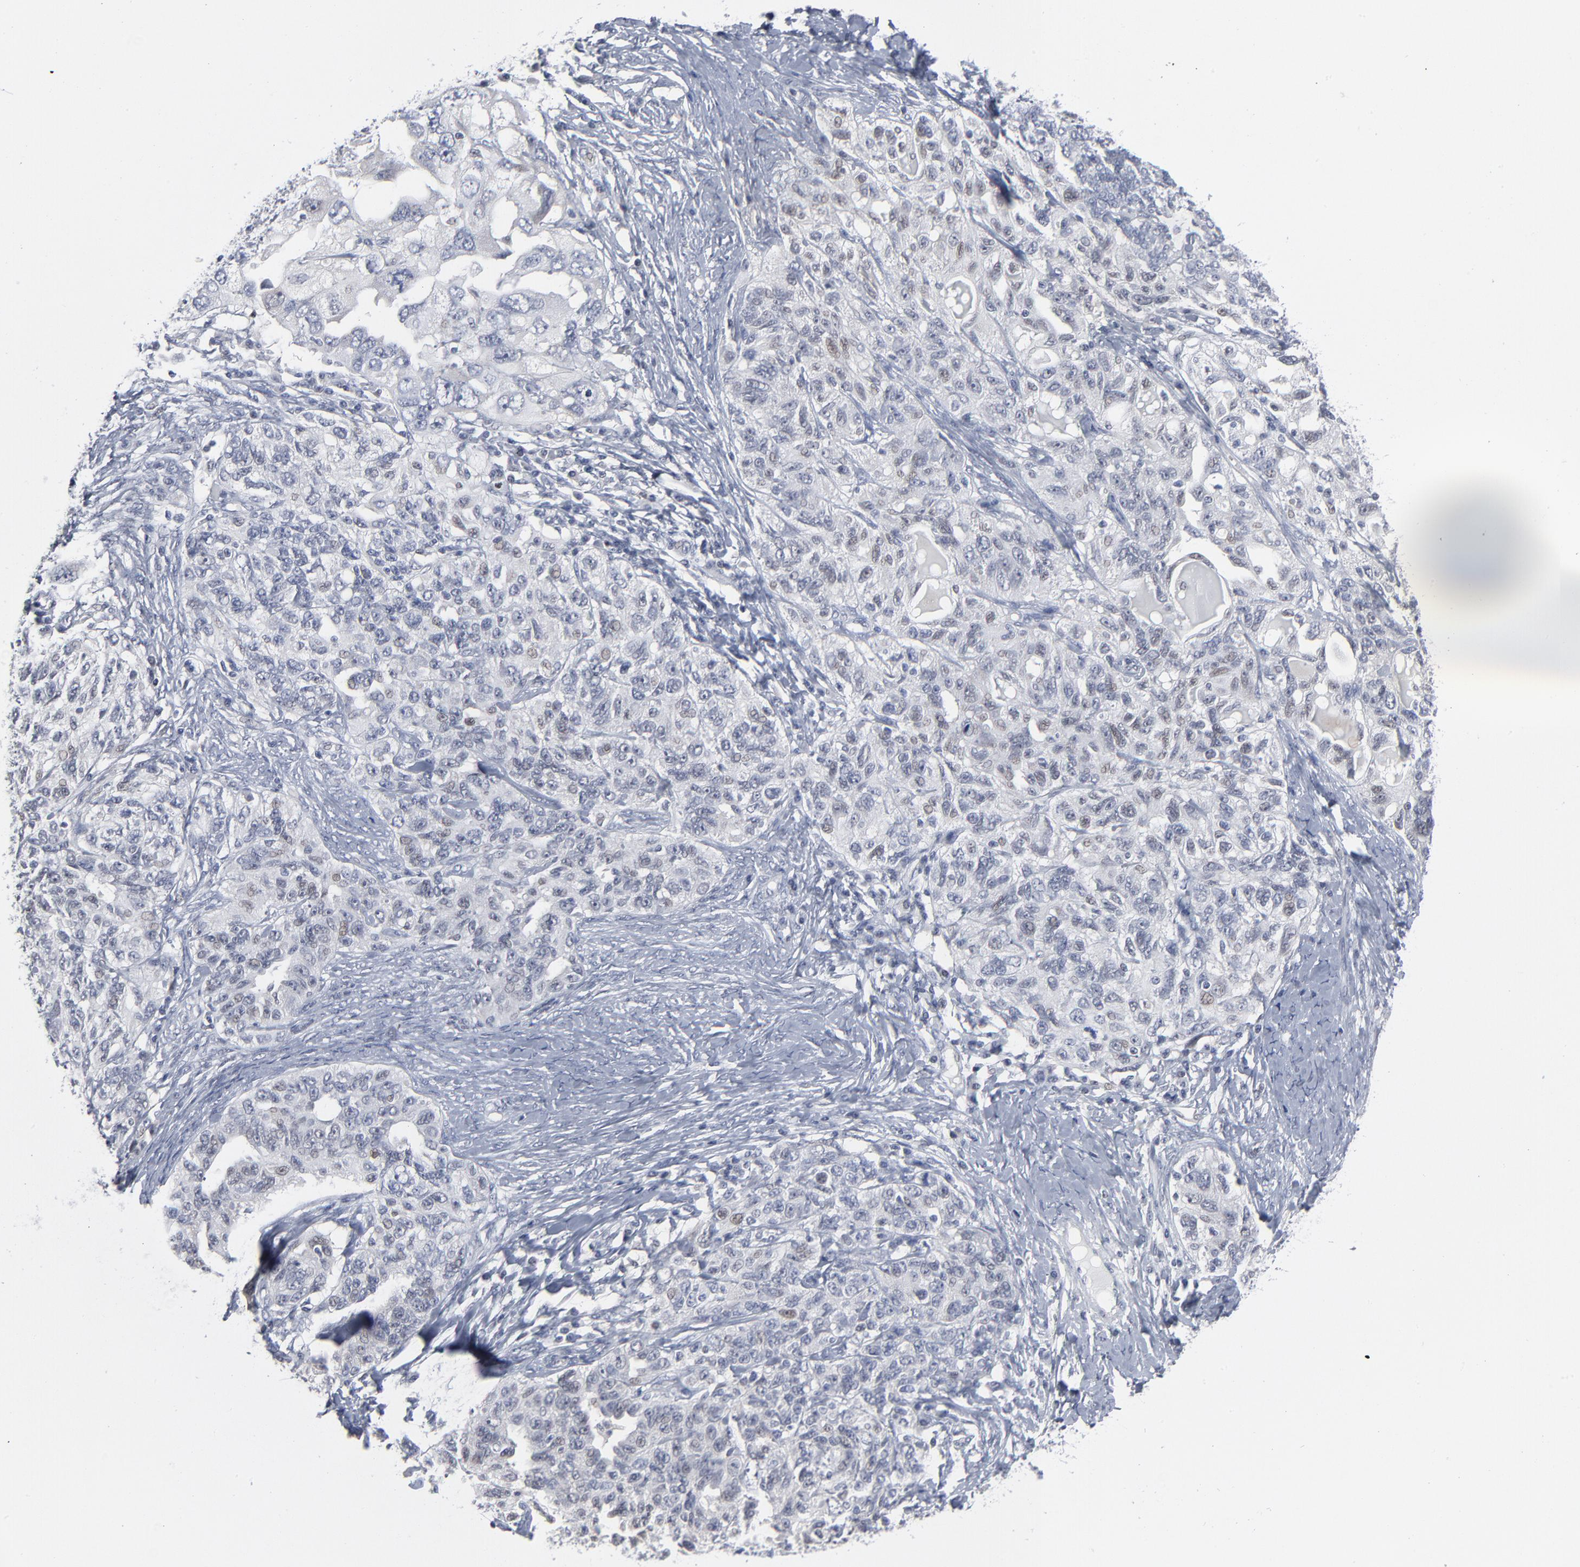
{"staining": {"intensity": "negative", "quantity": "none", "location": "none"}, "tissue": "ovarian cancer", "cell_type": "Tumor cells", "image_type": "cancer", "snomed": [{"axis": "morphology", "description": "Cystadenocarcinoma, serous, NOS"}, {"axis": "topography", "description": "Ovary"}], "caption": "IHC micrograph of human ovarian cancer (serous cystadenocarcinoma) stained for a protein (brown), which reveals no positivity in tumor cells. (Brightfield microscopy of DAB immunohistochemistry (IHC) at high magnification).", "gene": "FOXN2", "patient": {"sex": "female", "age": 82}}